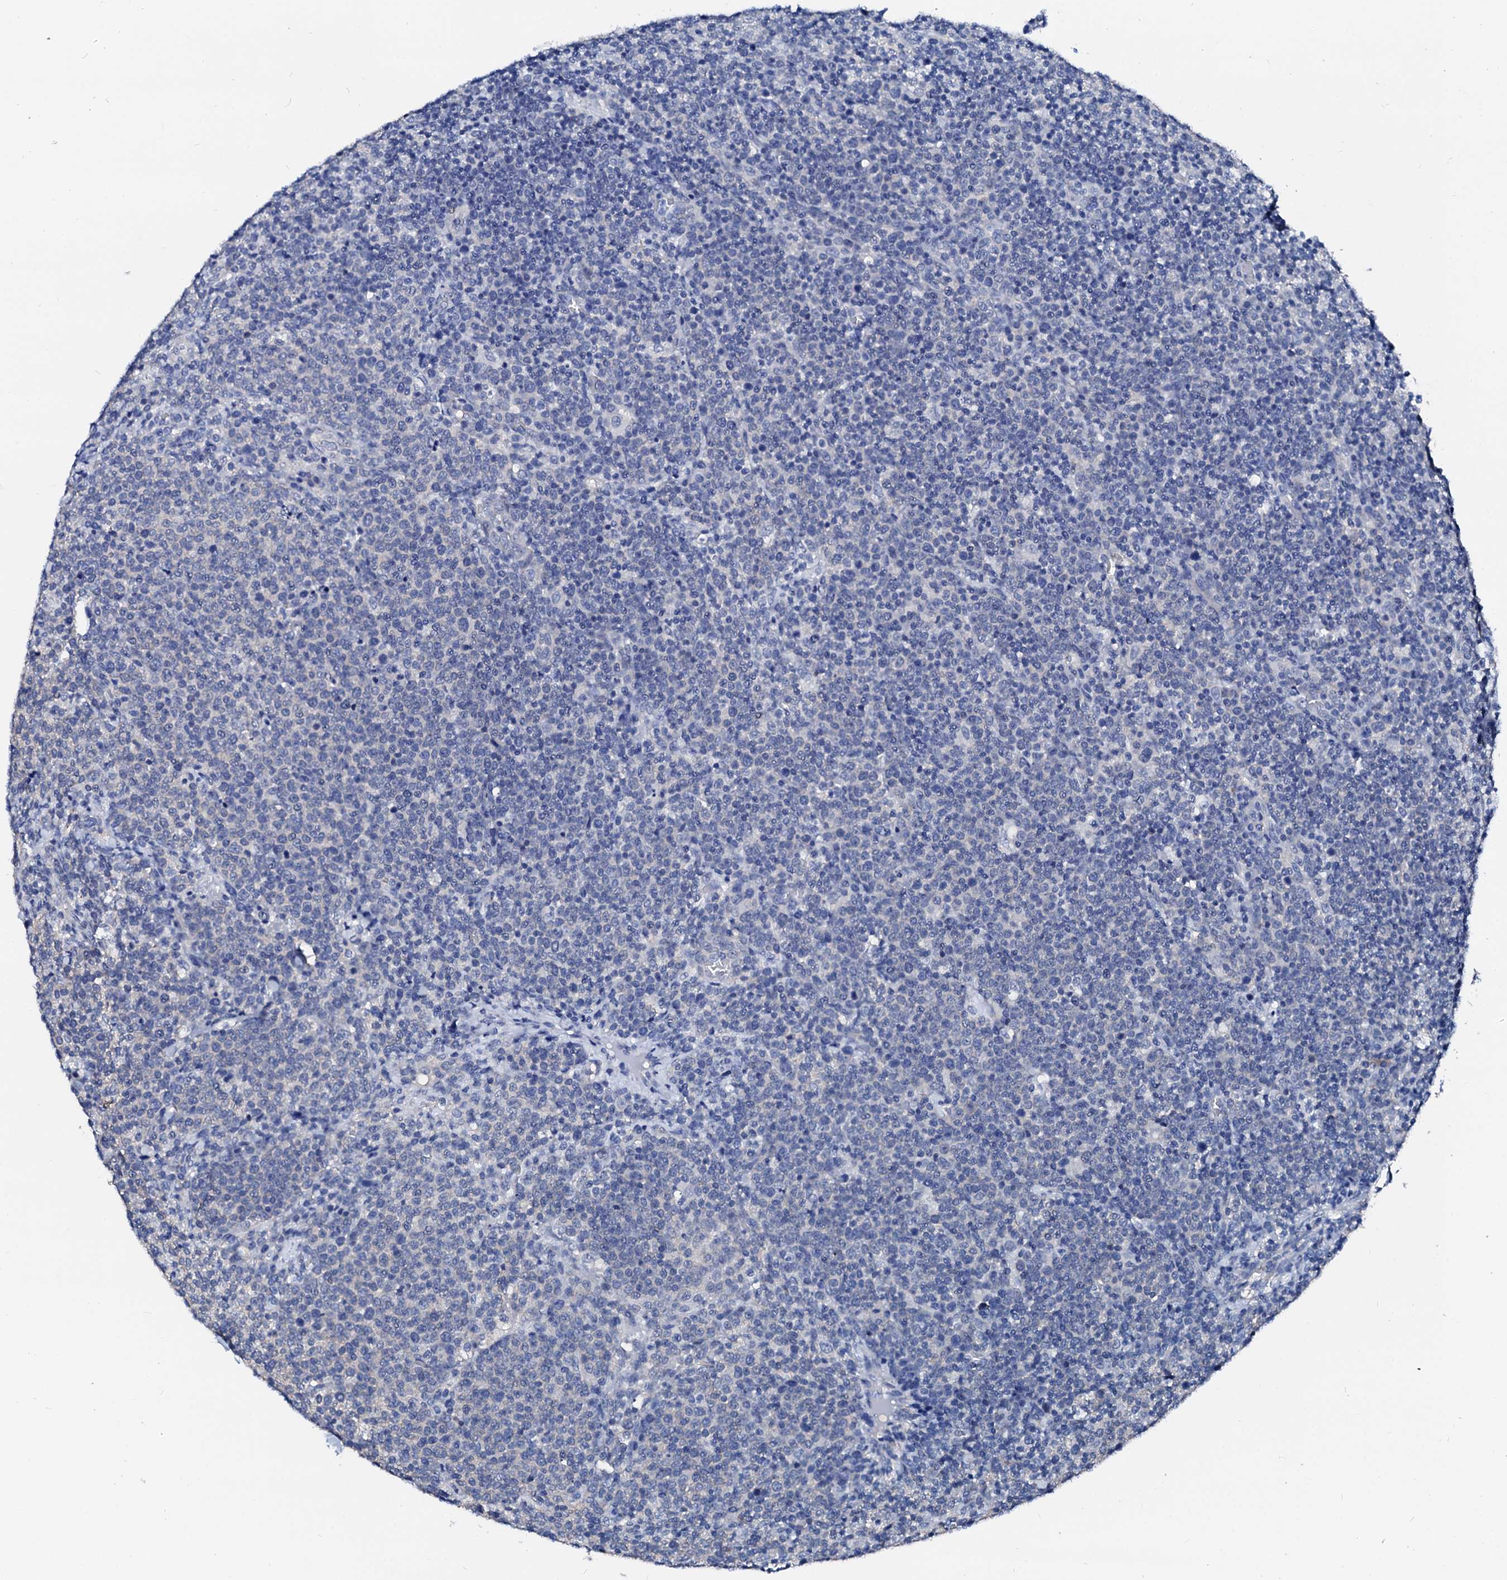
{"staining": {"intensity": "negative", "quantity": "none", "location": "none"}, "tissue": "lymphoma", "cell_type": "Tumor cells", "image_type": "cancer", "snomed": [{"axis": "morphology", "description": "Malignant lymphoma, non-Hodgkin's type, High grade"}, {"axis": "topography", "description": "Lymph node"}], "caption": "Immunohistochemical staining of high-grade malignant lymphoma, non-Hodgkin's type shows no significant expression in tumor cells.", "gene": "CSN2", "patient": {"sex": "male", "age": 61}}